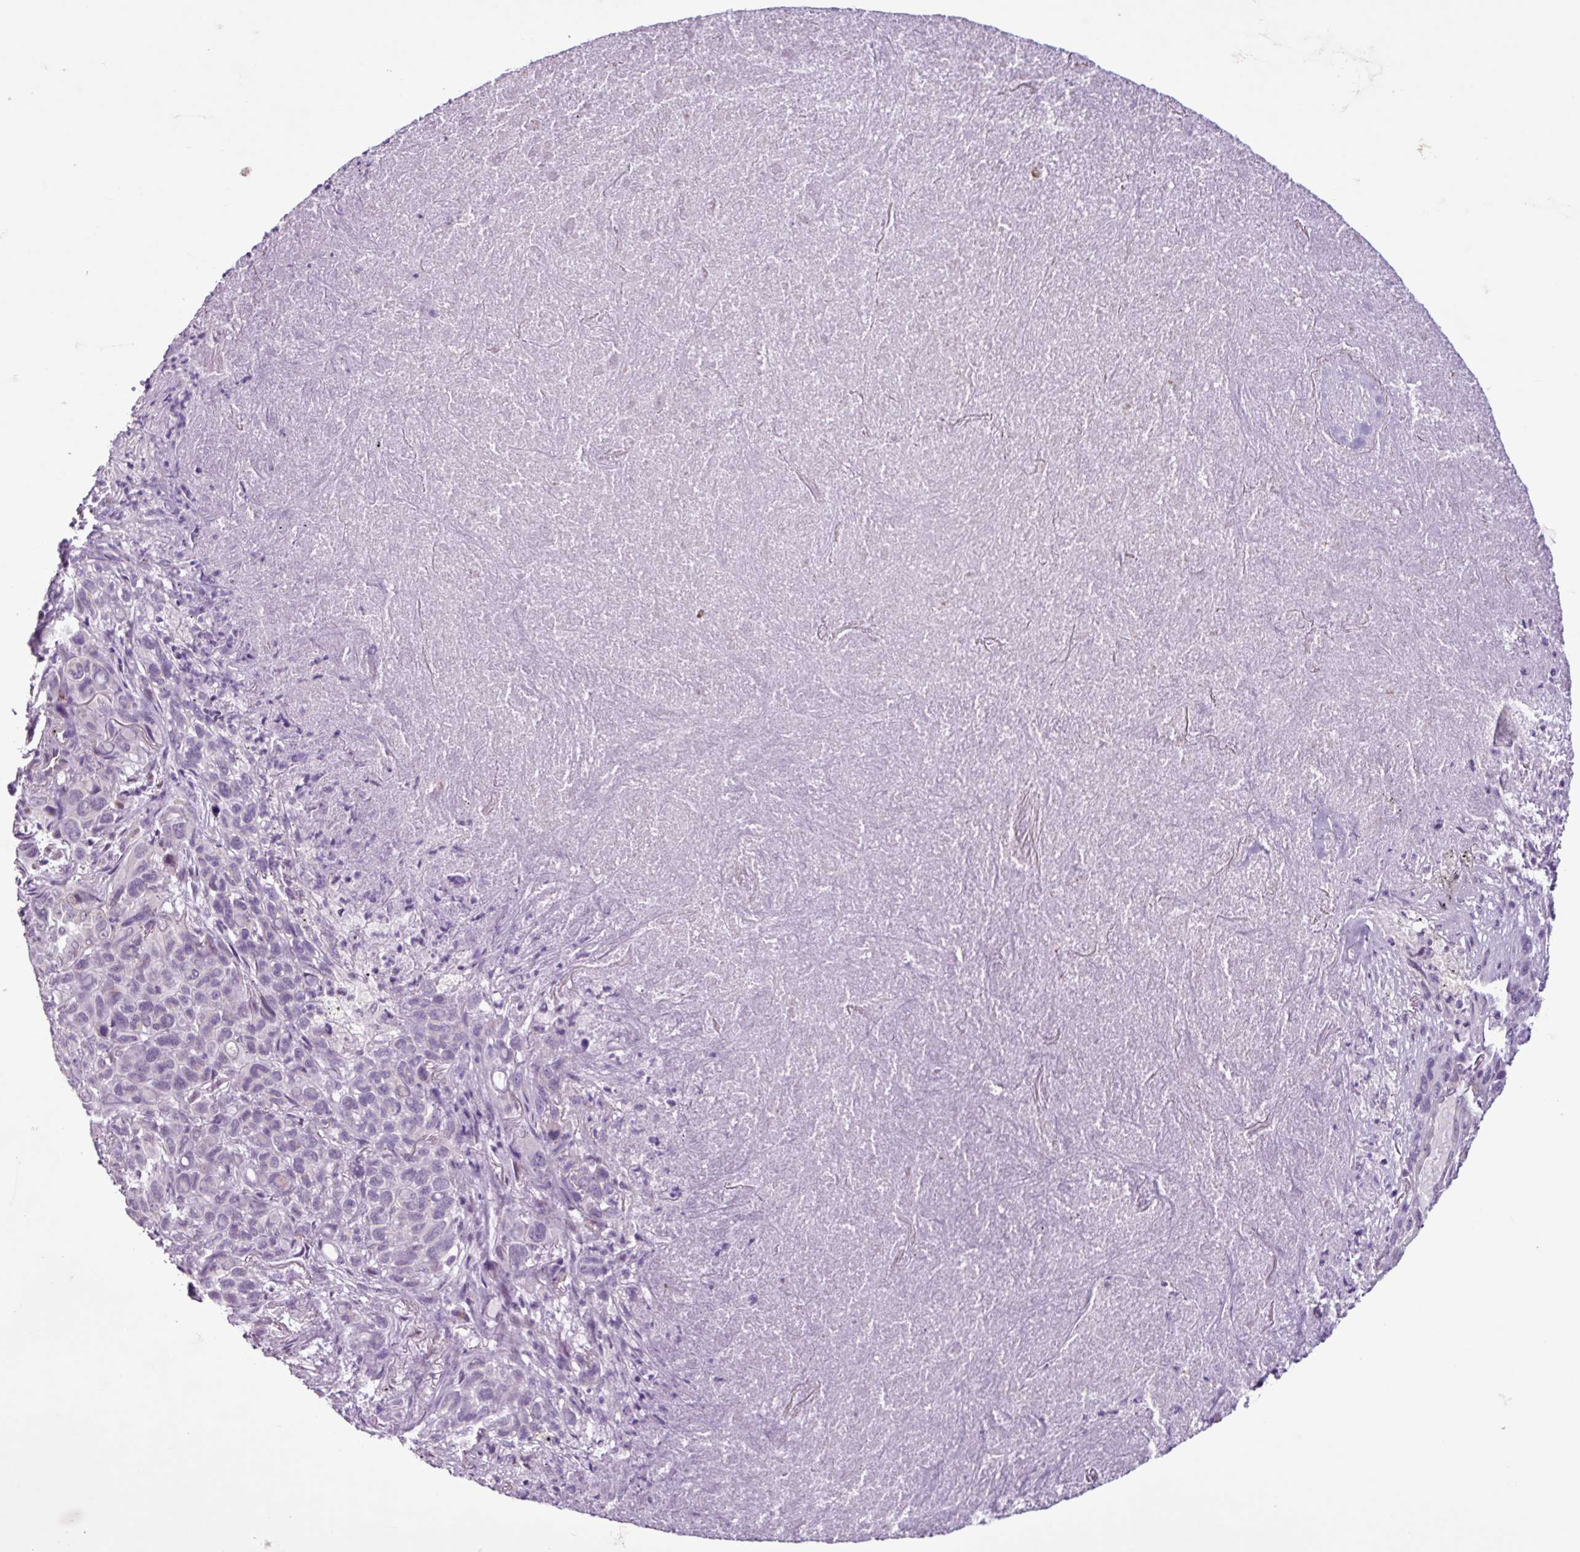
{"staining": {"intensity": "negative", "quantity": "none", "location": "none"}, "tissue": "melanoma", "cell_type": "Tumor cells", "image_type": "cancer", "snomed": [{"axis": "morphology", "description": "Malignant melanoma, Metastatic site"}, {"axis": "topography", "description": "Lung"}], "caption": "The photomicrograph demonstrates no staining of tumor cells in melanoma. Brightfield microscopy of immunohistochemistry stained with DAB (3,3'-diaminobenzidine) (brown) and hematoxylin (blue), captured at high magnification.", "gene": "C9orf24", "patient": {"sex": "male", "age": 48}}